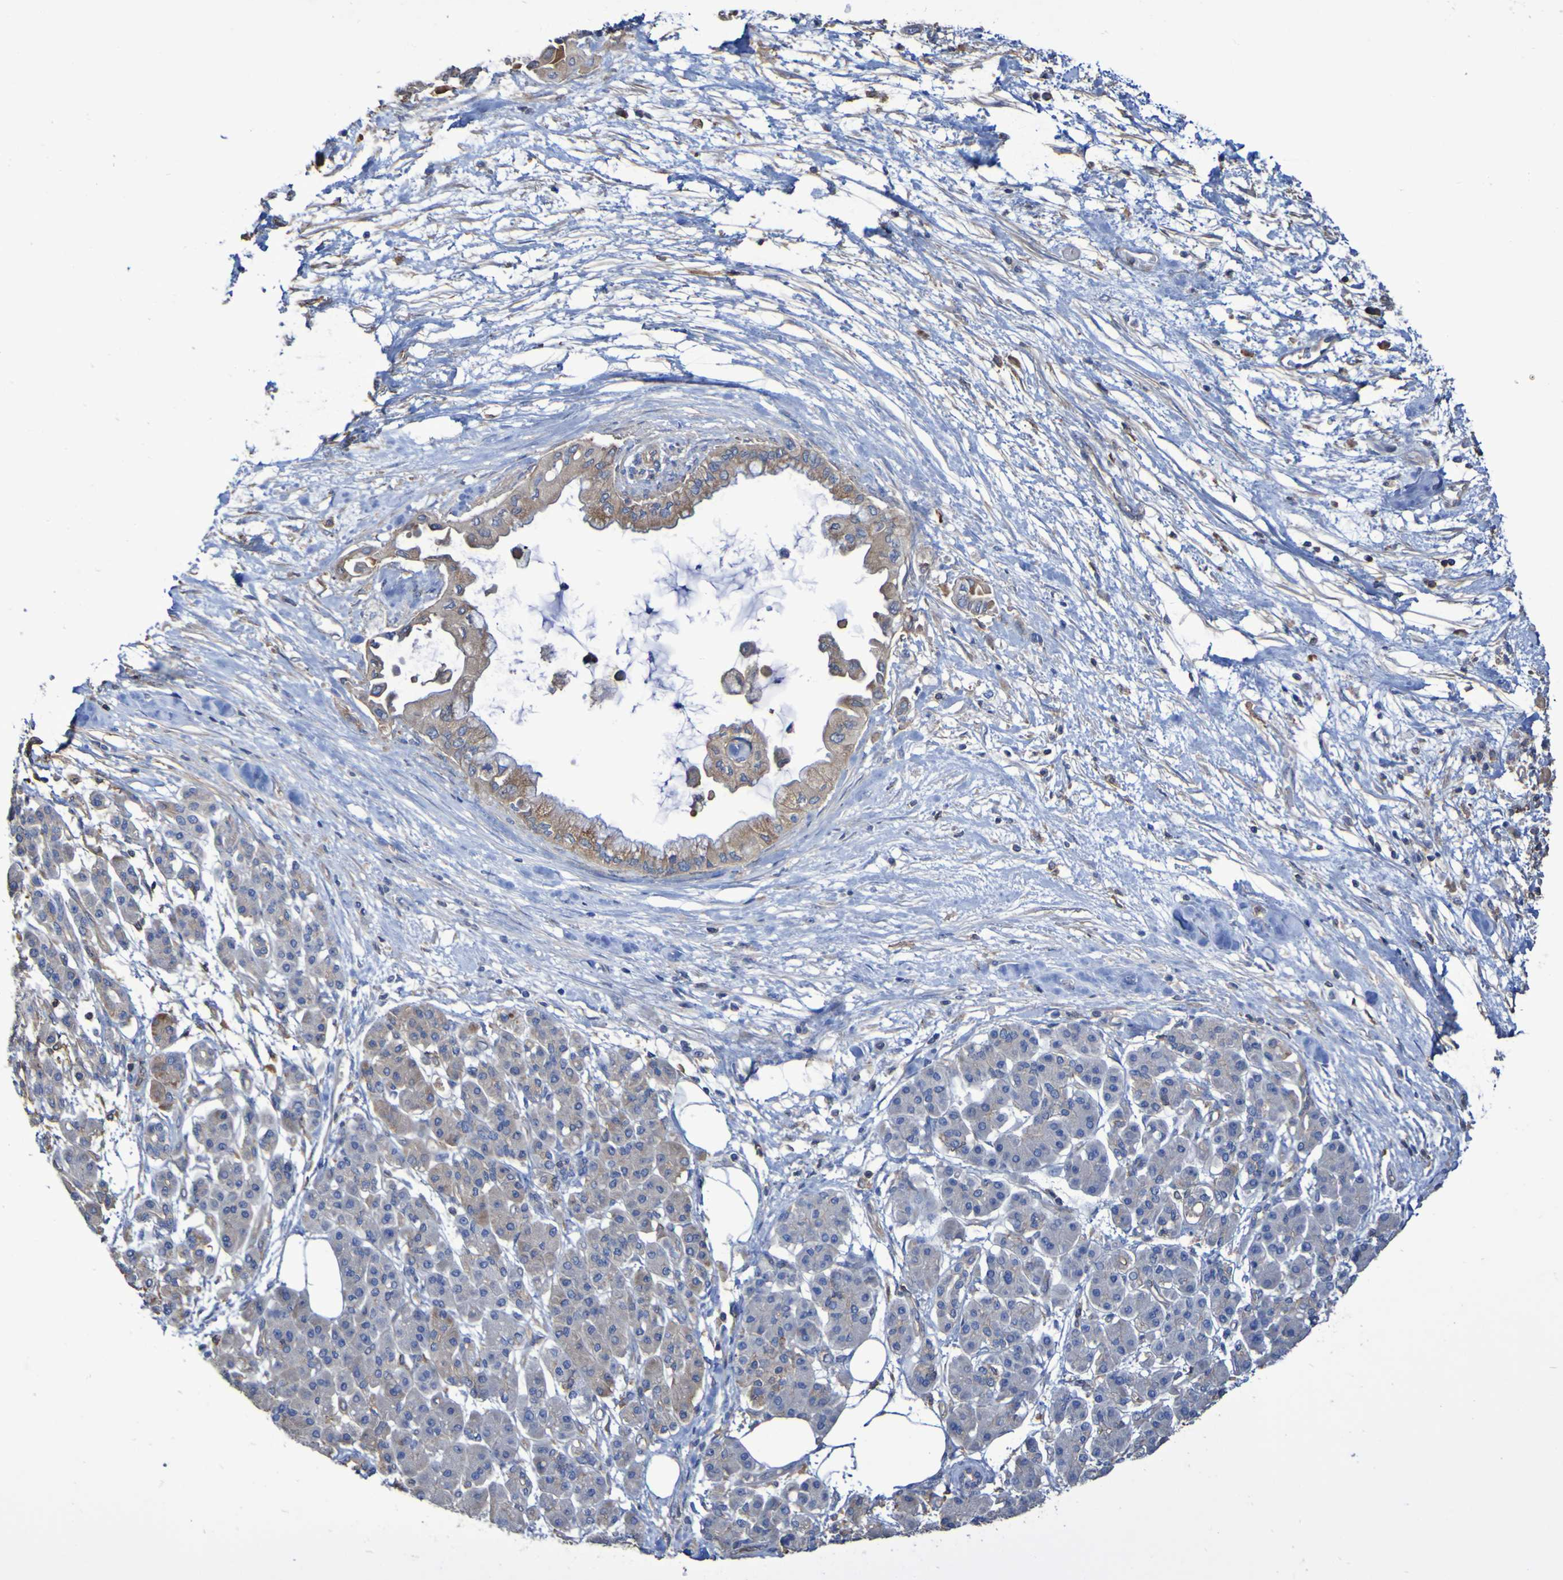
{"staining": {"intensity": "weak", "quantity": ">75%", "location": "cytoplasmic/membranous"}, "tissue": "pancreatic cancer", "cell_type": "Tumor cells", "image_type": "cancer", "snomed": [{"axis": "morphology", "description": "Adenocarcinoma, NOS"}, {"axis": "morphology", "description": "Adenocarcinoma, metastatic, NOS"}, {"axis": "topography", "description": "Lymph node"}, {"axis": "topography", "description": "Pancreas"}, {"axis": "topography", "description": "Duodenum"}], "caption": "The photomicrograph demonstrates staining of pancreatic cancer, revealing weak cytoplasmic/membranous protein staining (brown color) within tumor cells.", "gene": "SYNJ1", "patient": {"sex": "female", "age": 64}}